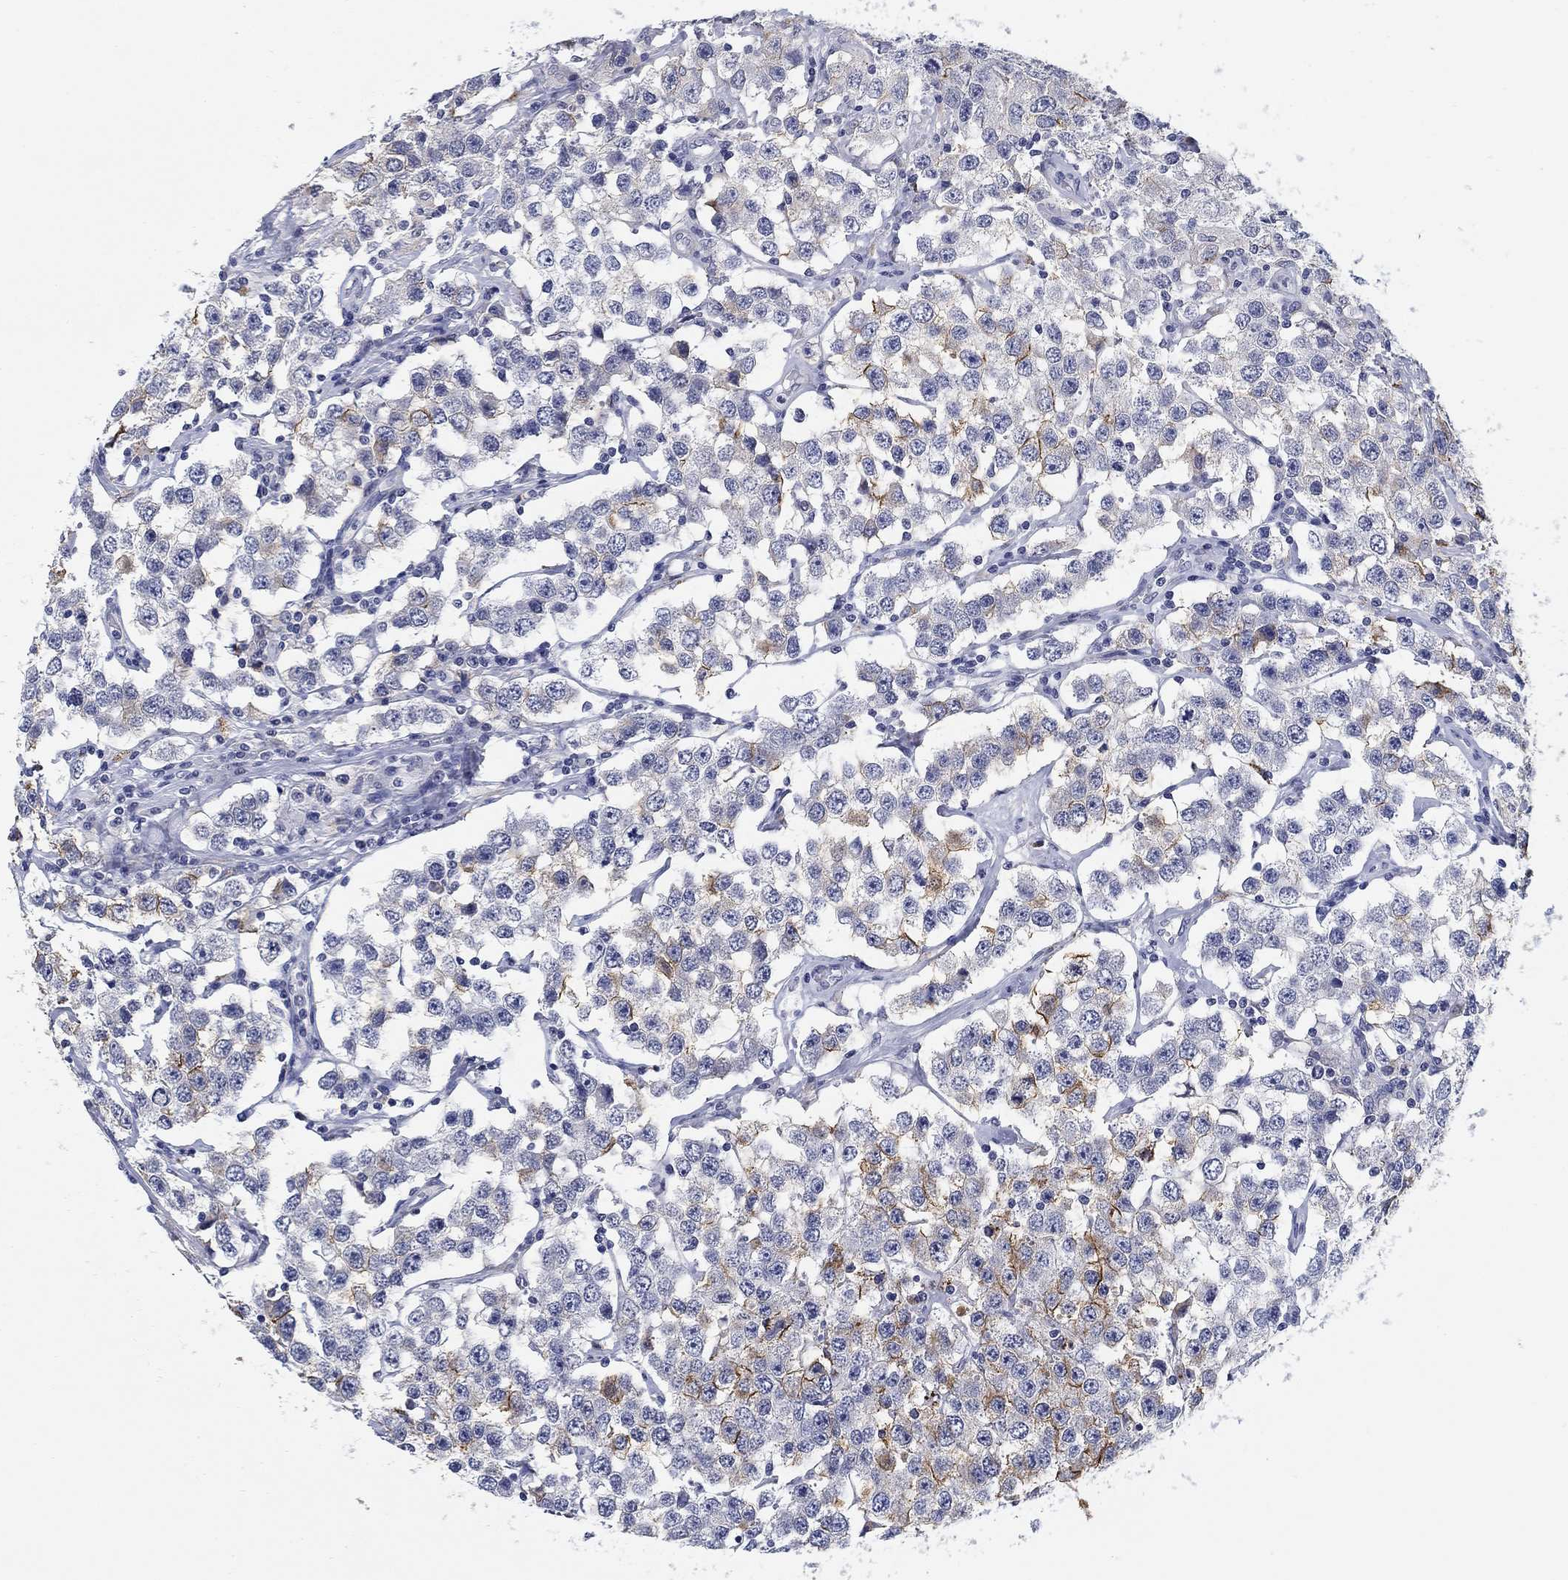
{"staining": {"intensity": "strong", "quantity": "<25%", "location": "cytoplasmic/membranous"}, "tissue": "testis cancer", "cell_type": "Tumor cells", "image_type": "cancer", "snomed": [{"axis": "morphology", "description": "Seminoma, NOS"}, {"axis": "topography", "description": "Testis"}], "caption": "Testis cancer was stained to show a protein in brown. There is medium levels of strong cytoplasmic/membranous expression in approximately <25% of tumor cells.", "gene": "OTUB2", "patient": {"sex": "male", "age": 52}}